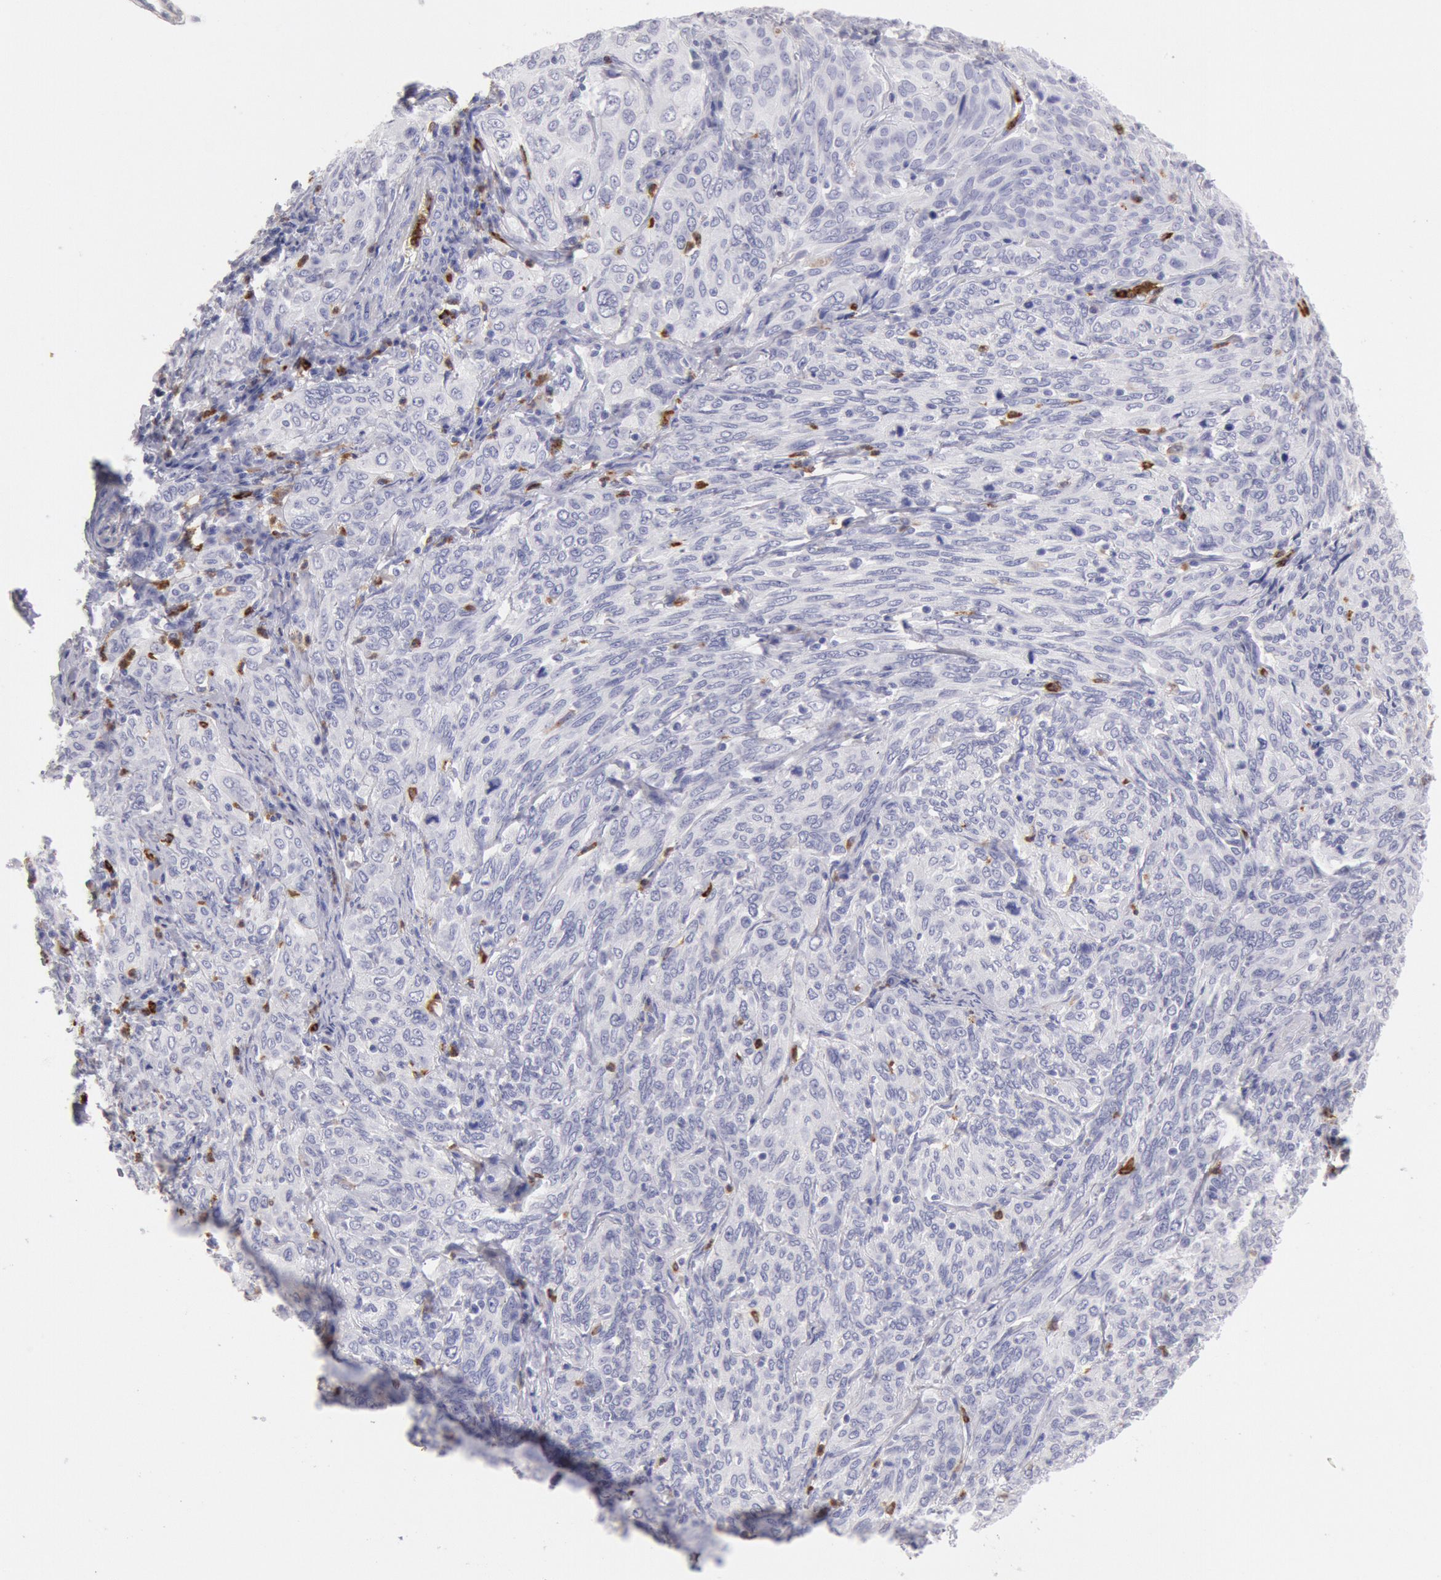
{"staining": {"intensity": "negative", "quantity": "none", "location": "none"}, "tissue": "cervical cancer", "cell_type": "Tumor cells", "image_type": "cancer", "snomed": [{"axis": "morphology", "description": "Squamous cell carcinoma, NOS"}, {"axis": "topography", "description": "Cervix"}], "caption": "Immunohistochemical staining of cervical cancer displays no significant staining in tumor cells. (DAB immunohistochemistry (IHC) with hematoxylin counter stain).", "gene": "FCN1", "patient": {"sex": "female", "age": 38}}